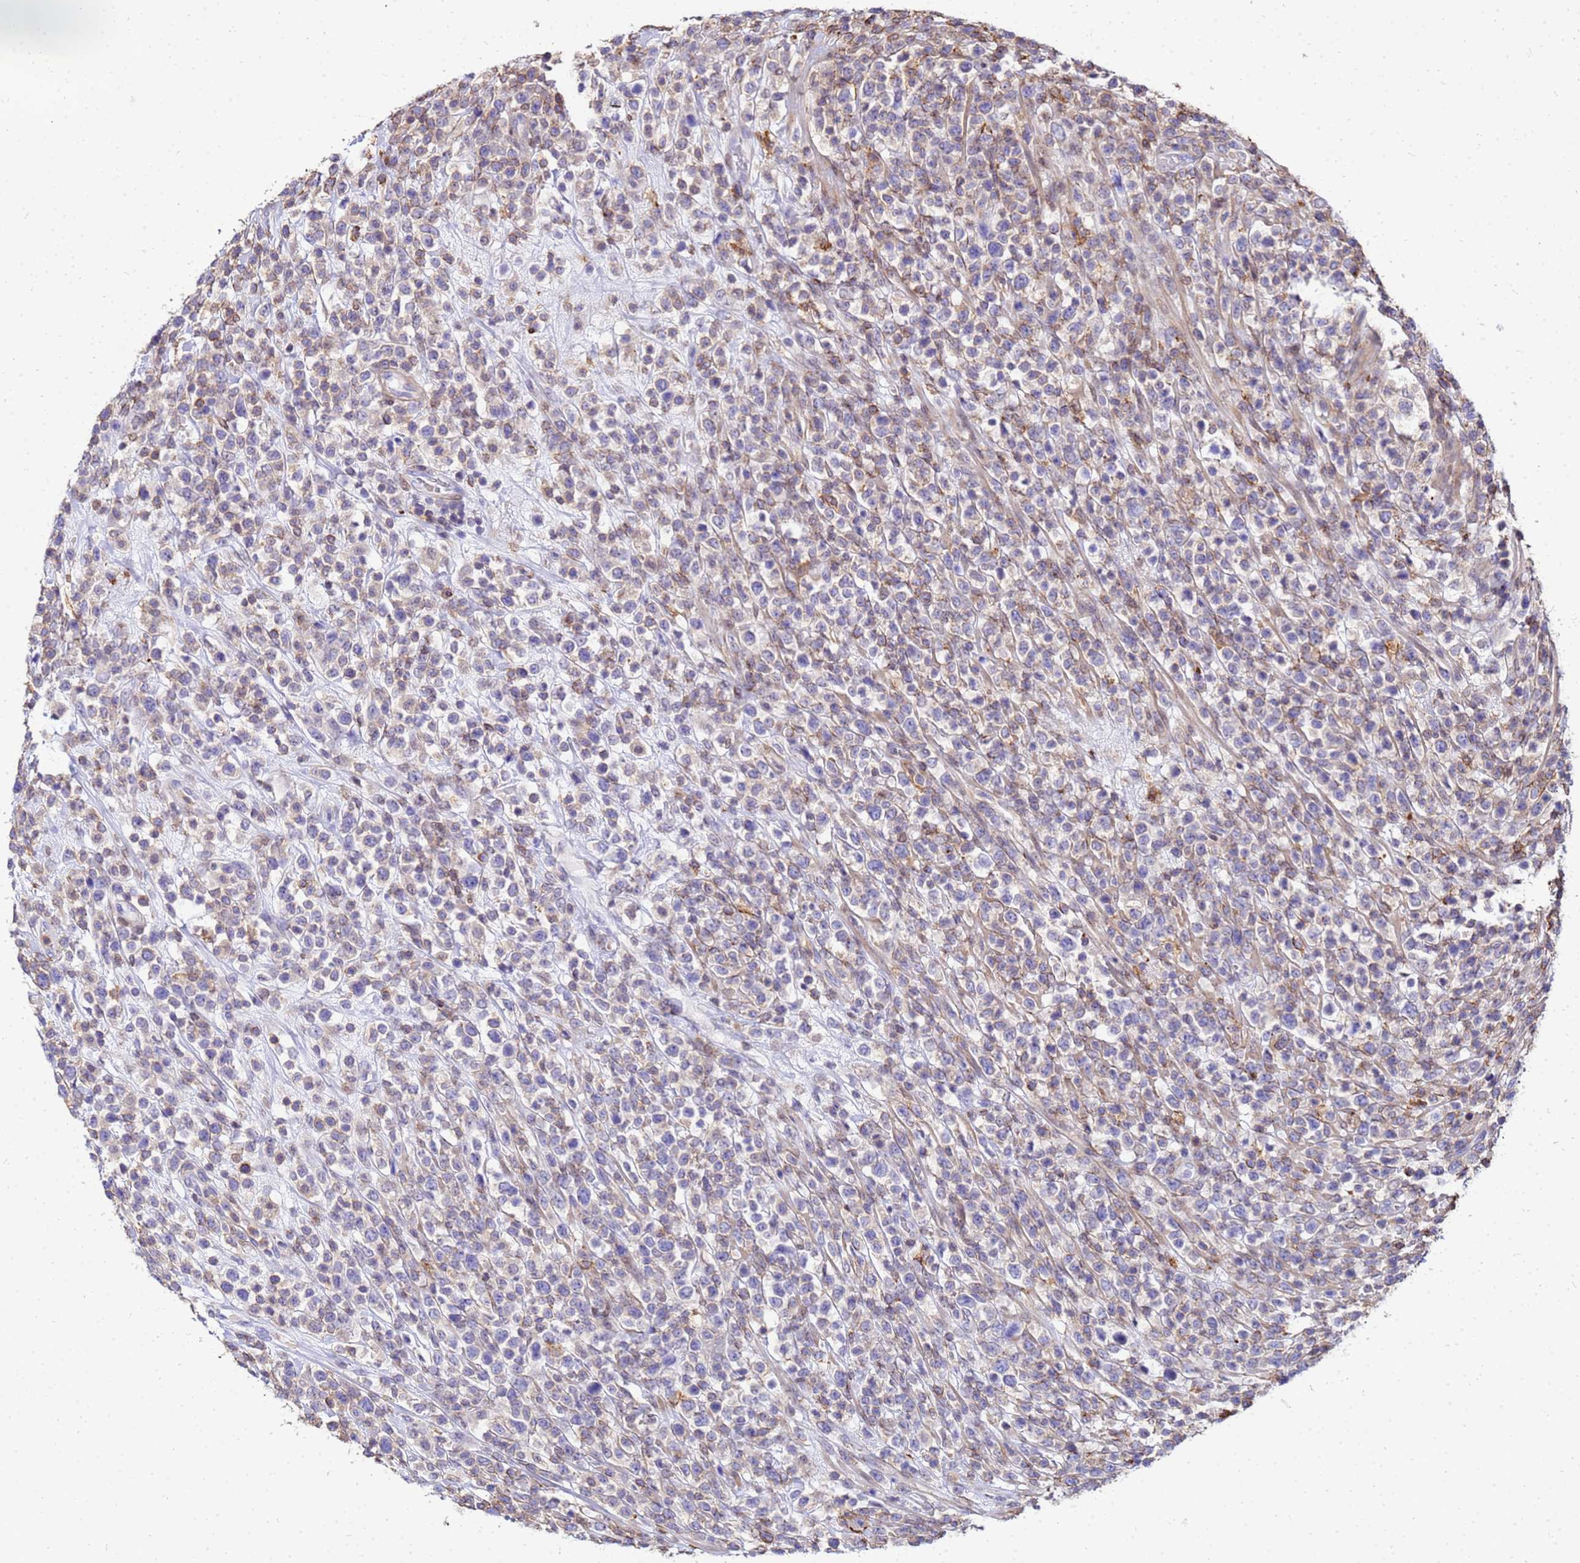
{"staining": {"intensity": "weak", "quantity": "25%-75%", "location": "cytoplasmic/membranous"}, "tissue": "lymphoma", "cell_type": "Tumor cells", "image_type": "cancer", "snomed": [{"axis": "morphology", "description": "Malignant lymphoma, non-Hodgkin's type, High grade"}, {"axis": "topography", "description": "Colon"}], "caption": "This micrograph displays lymphoma stained with IHC to label a protein in brown. The cytoplasmic/membranous of tumor cells show weak positivity for the protein. Nuclei are counter-stained blue.", "gene": "DBNDD2", "patient": {"sex": "female", "age": 53}}